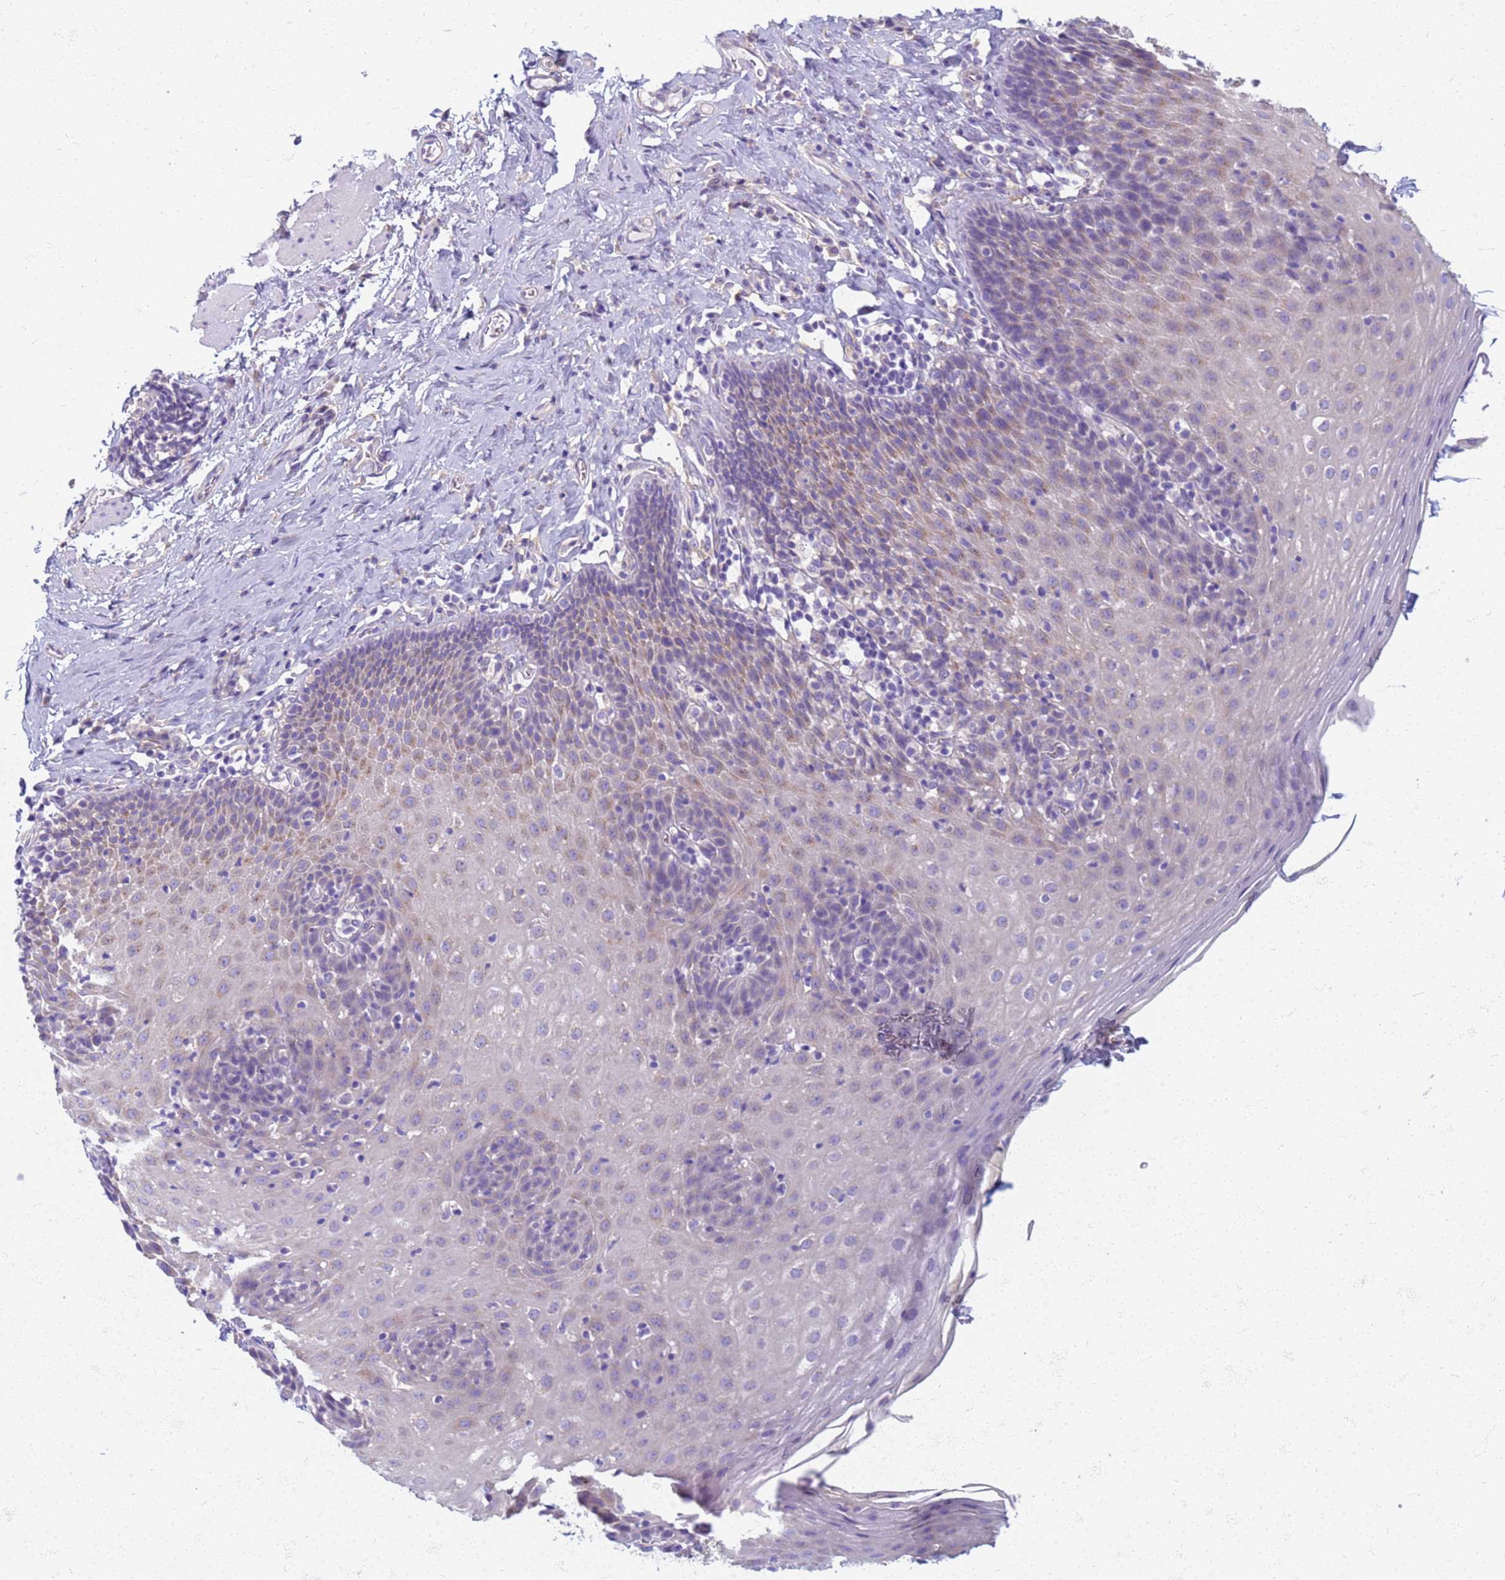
{"staining": {"intensity": "weak", "quantity": "25%-75%", "location": "cytoplasmic/membranous"}, "tissue": "esophagus", "cell_type": "Squamous epithelial cells", "image_type": "normal", "snomed": [{"axis": "morphology", "description": "Normal tissue, NOS"}, {"axis": "topography", "description": "Esophagus"}], "caption": "Brown immunohistochemical staining in unremarkable human esophagus displays weak cytoplasmic/membranous staining in about 25%-75% of squamous epithelial cells. The staining was performed using DAB to visualize the protein expression in brown, while the nuclei were stained in blue with hematoxylin (Magnification: 20x).", "gene": "EEA1", "patient": {"sex": "female", "age": 61}}